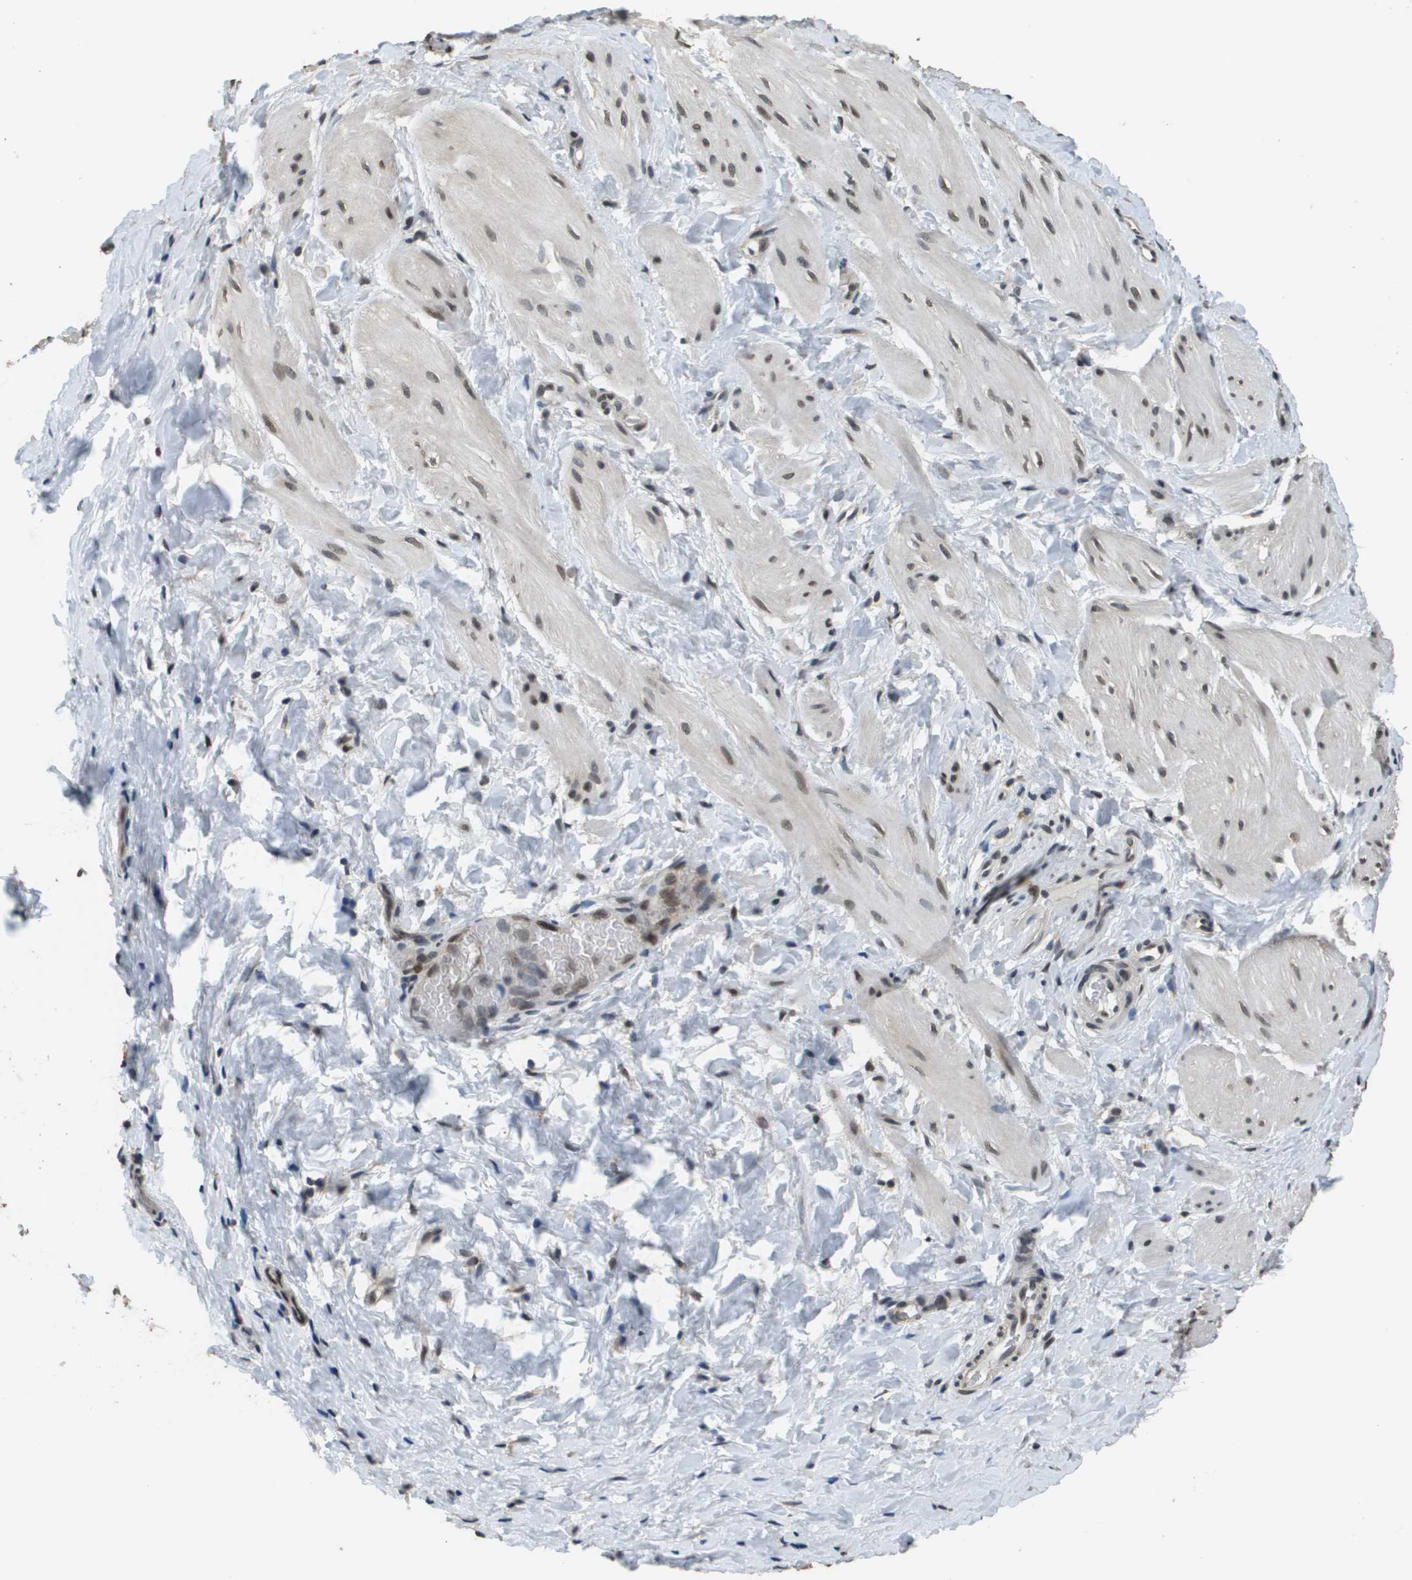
{"staining": {"intensity": "moderate", "quantity": "<25%", "location": "nuclear"}, "tissue": "smooth muscle", "cell_type": "Smooth muscle cells", "image_type": "normal", "snomed": [{"axis": "morphology", "description": "Normal tissue, NOS"}, {"axis": "topography", "description": "Smooth muscle"}], "caption": "Smooth muscle stained with immunohistochemistry shows moderate nuclear expression in approximately <25% of smooth muscle cells.", "gene": "FANCC", "patient": {"sex": "male", "age": 16}}